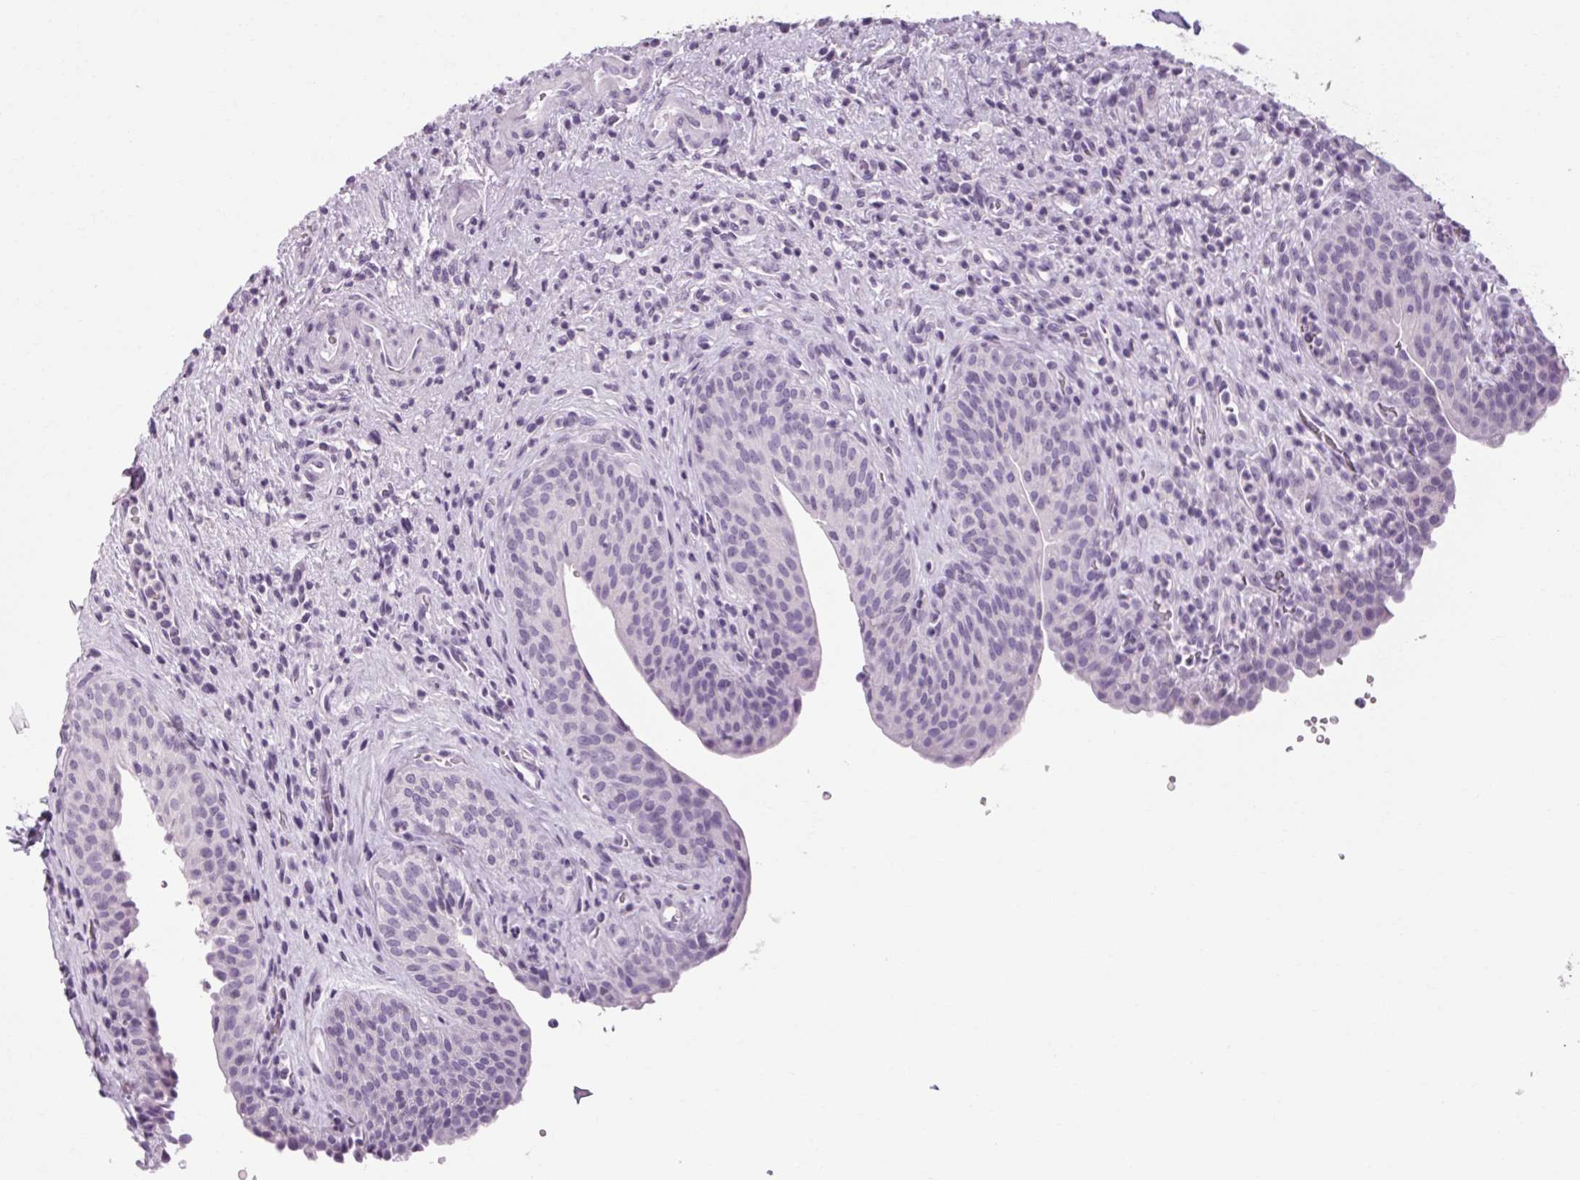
{"staining": {"intensity": "negative", "quantity": "none", "location": "none"}, "tissue": "urinary bladder", "cell_type": "Urothelial cells", "image_type": "normal", "snomed": [{"axis": "morphology", "description": "Normal tissue, NOS"}, {"axis": "topography", "description": "Urinary bladder"}, {"axis": "topography", "description": "Peripheral nerve tissue"}], "caption": "Protein analysis of normal urinary bladder displays no significant expression in urothelial cells. Brightfield microscopy of immunohistochemistry (IHC) stained with DAB (3,3'-diaminobenzidine) (brown) and hematoxylin (blue), captured at high magnification.", "gene": "POMC", "patient": {"sex": "male", "age": 66}}